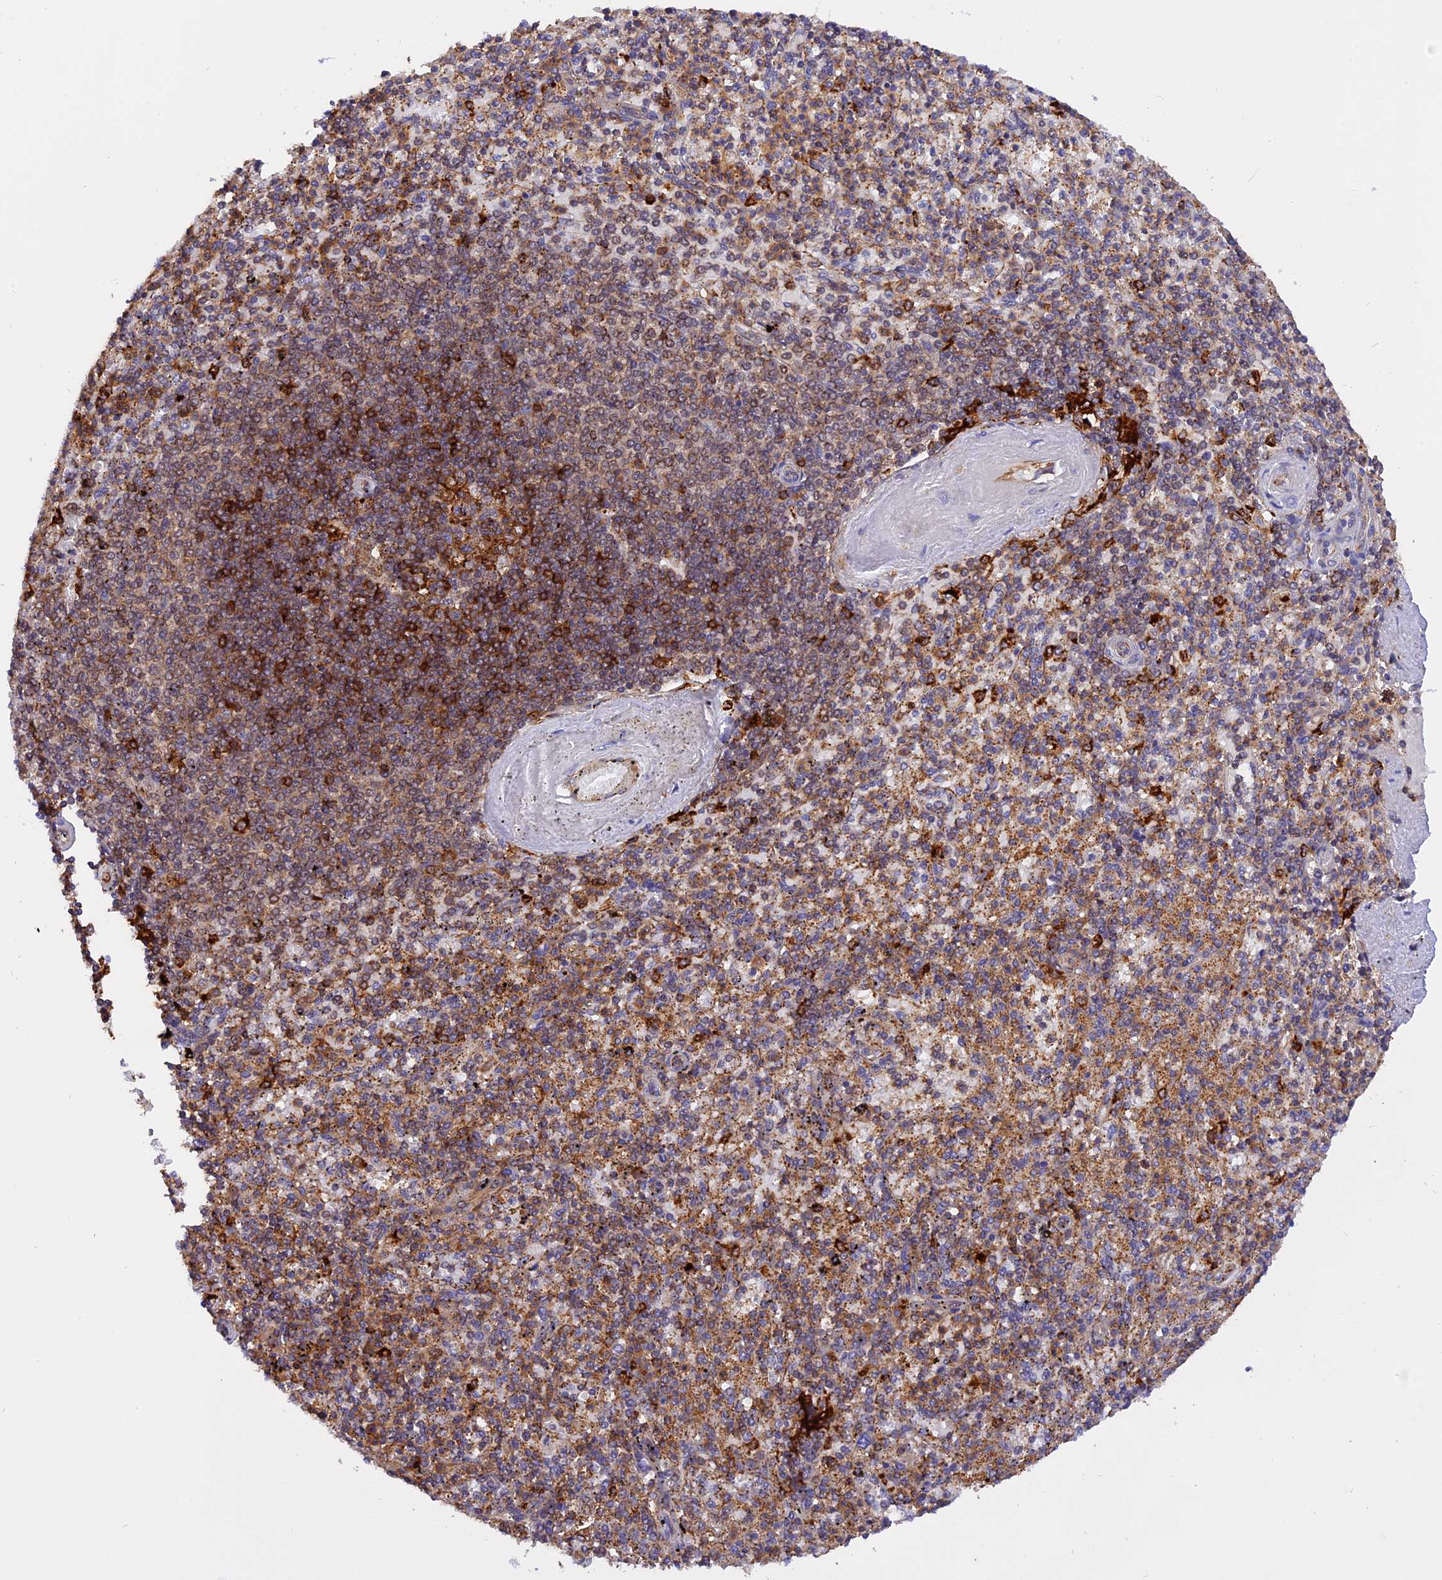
{"staining": {"intensity": "moderate", "quantity": ">75%", "location": "cytoplasmic/membranous"}, "tissue": "spleen", "cell_type": "Cells in red pulp", "image_type": "normal", "snomed": [{"axis": "morphology", "description": "Normal tissue, NOS"}, {"axis": "topography", "description": "Spleen"}], "caption": "DAB (3,3'-diaminobenzidine) immunohistochemical staining of normal human spleen demonstrates moderate cytoplasmic/membranous protein expression in about >75% of cells in red pulp.", "gene": "C5orf22", "patient": {"sex": "male", "age": 82}}